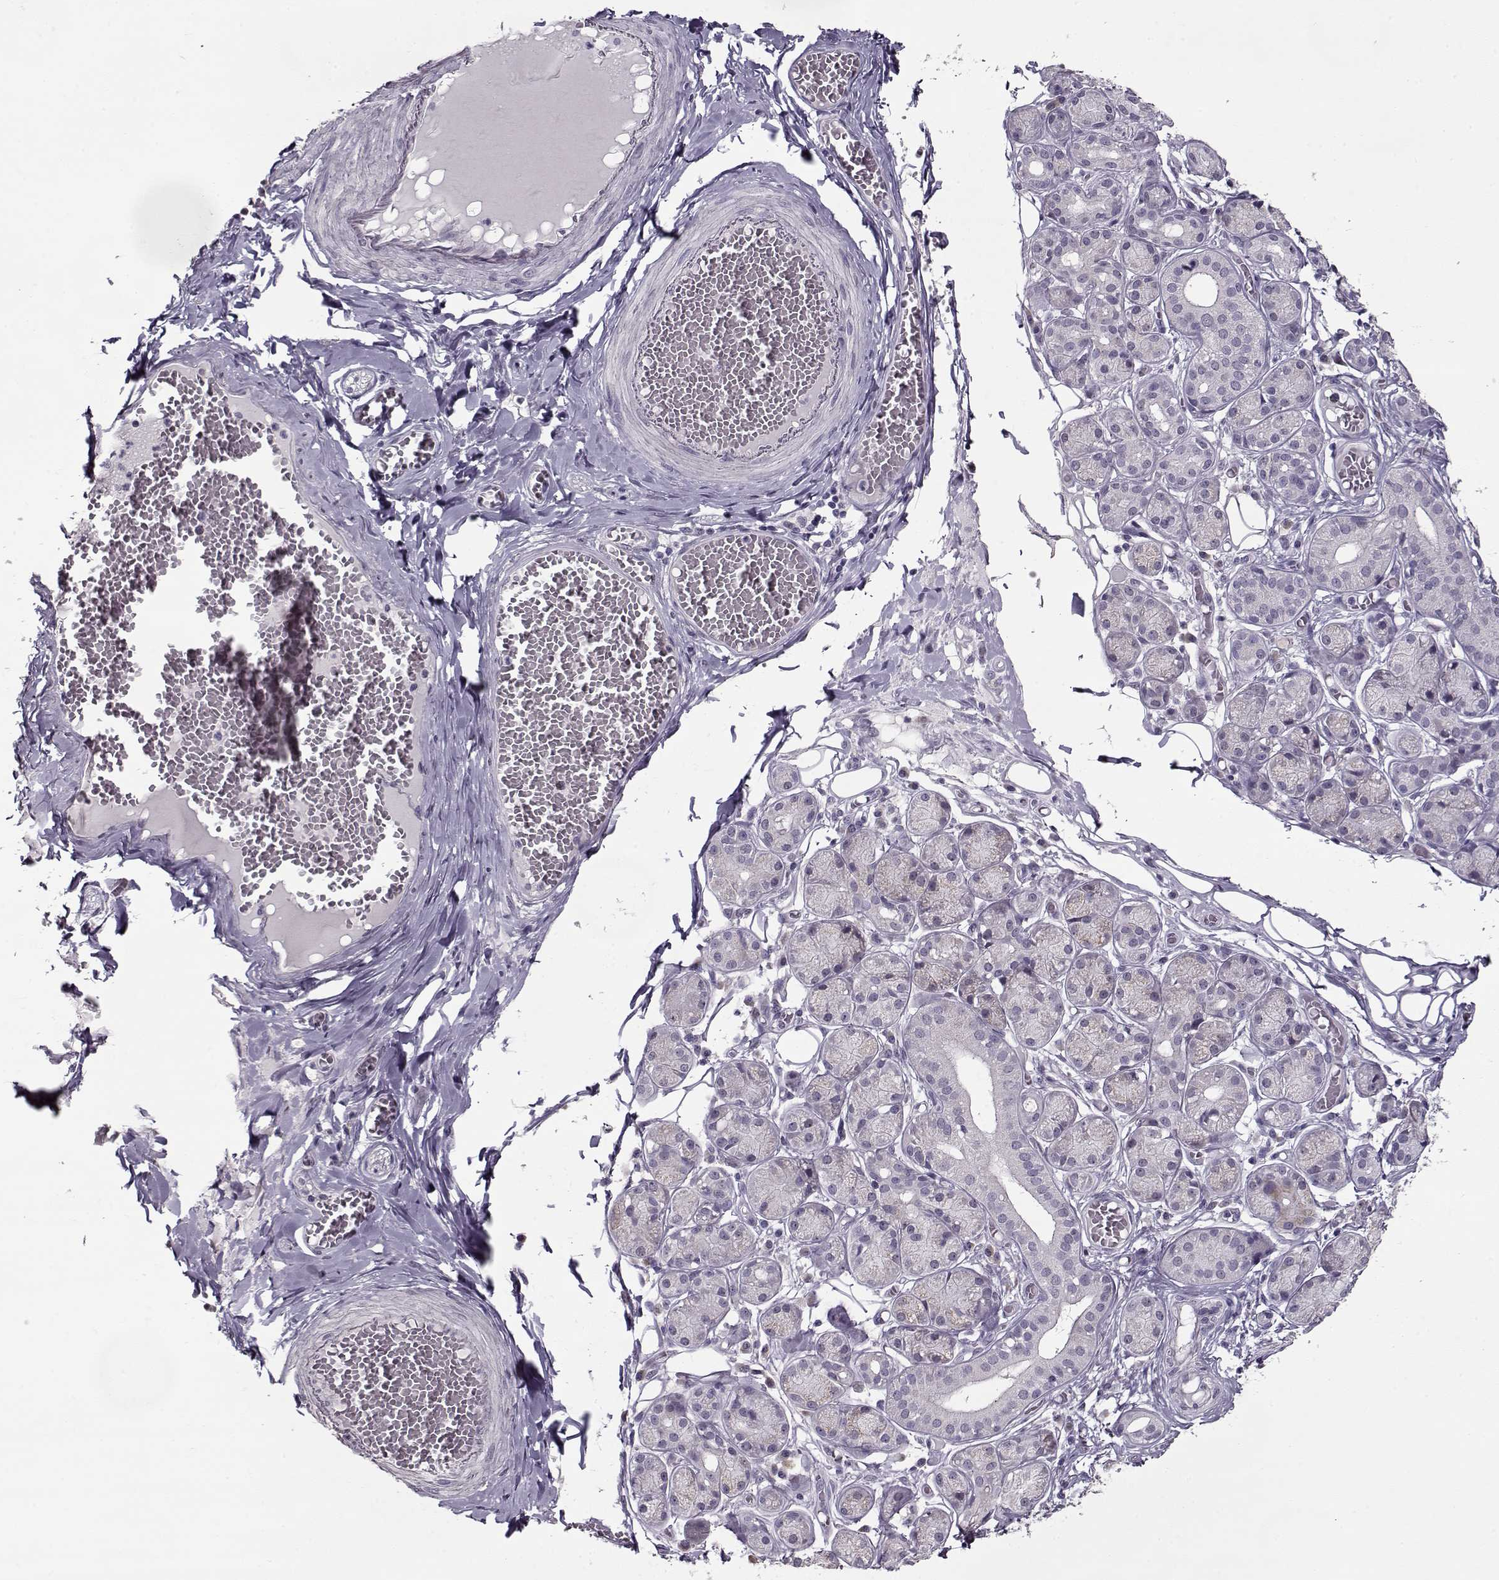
{"staining": {"intensity": "weak", "quantity": "<25%", "location": "cytoplasmic/membranous"}, "tissue": "salivary gland", "cell_type": "Glandular cells", "image_type": "normal", "snomed": [{"axis": "morphology", "description": "Normal tissue, NOS"}, {"axis": "topography", "description": "Salivary gland"}, {"axis": "topography", "description": "Peripheral nerve tissue"}], "caption": "Immunohistochemistry (IHC) histopathology image of normal salivary gland: salivary gland stained with DAB shows no significant protein staining in glandular cells.", "gene": "SEC16B", "patient": {"sex": "male", "age": 71}}